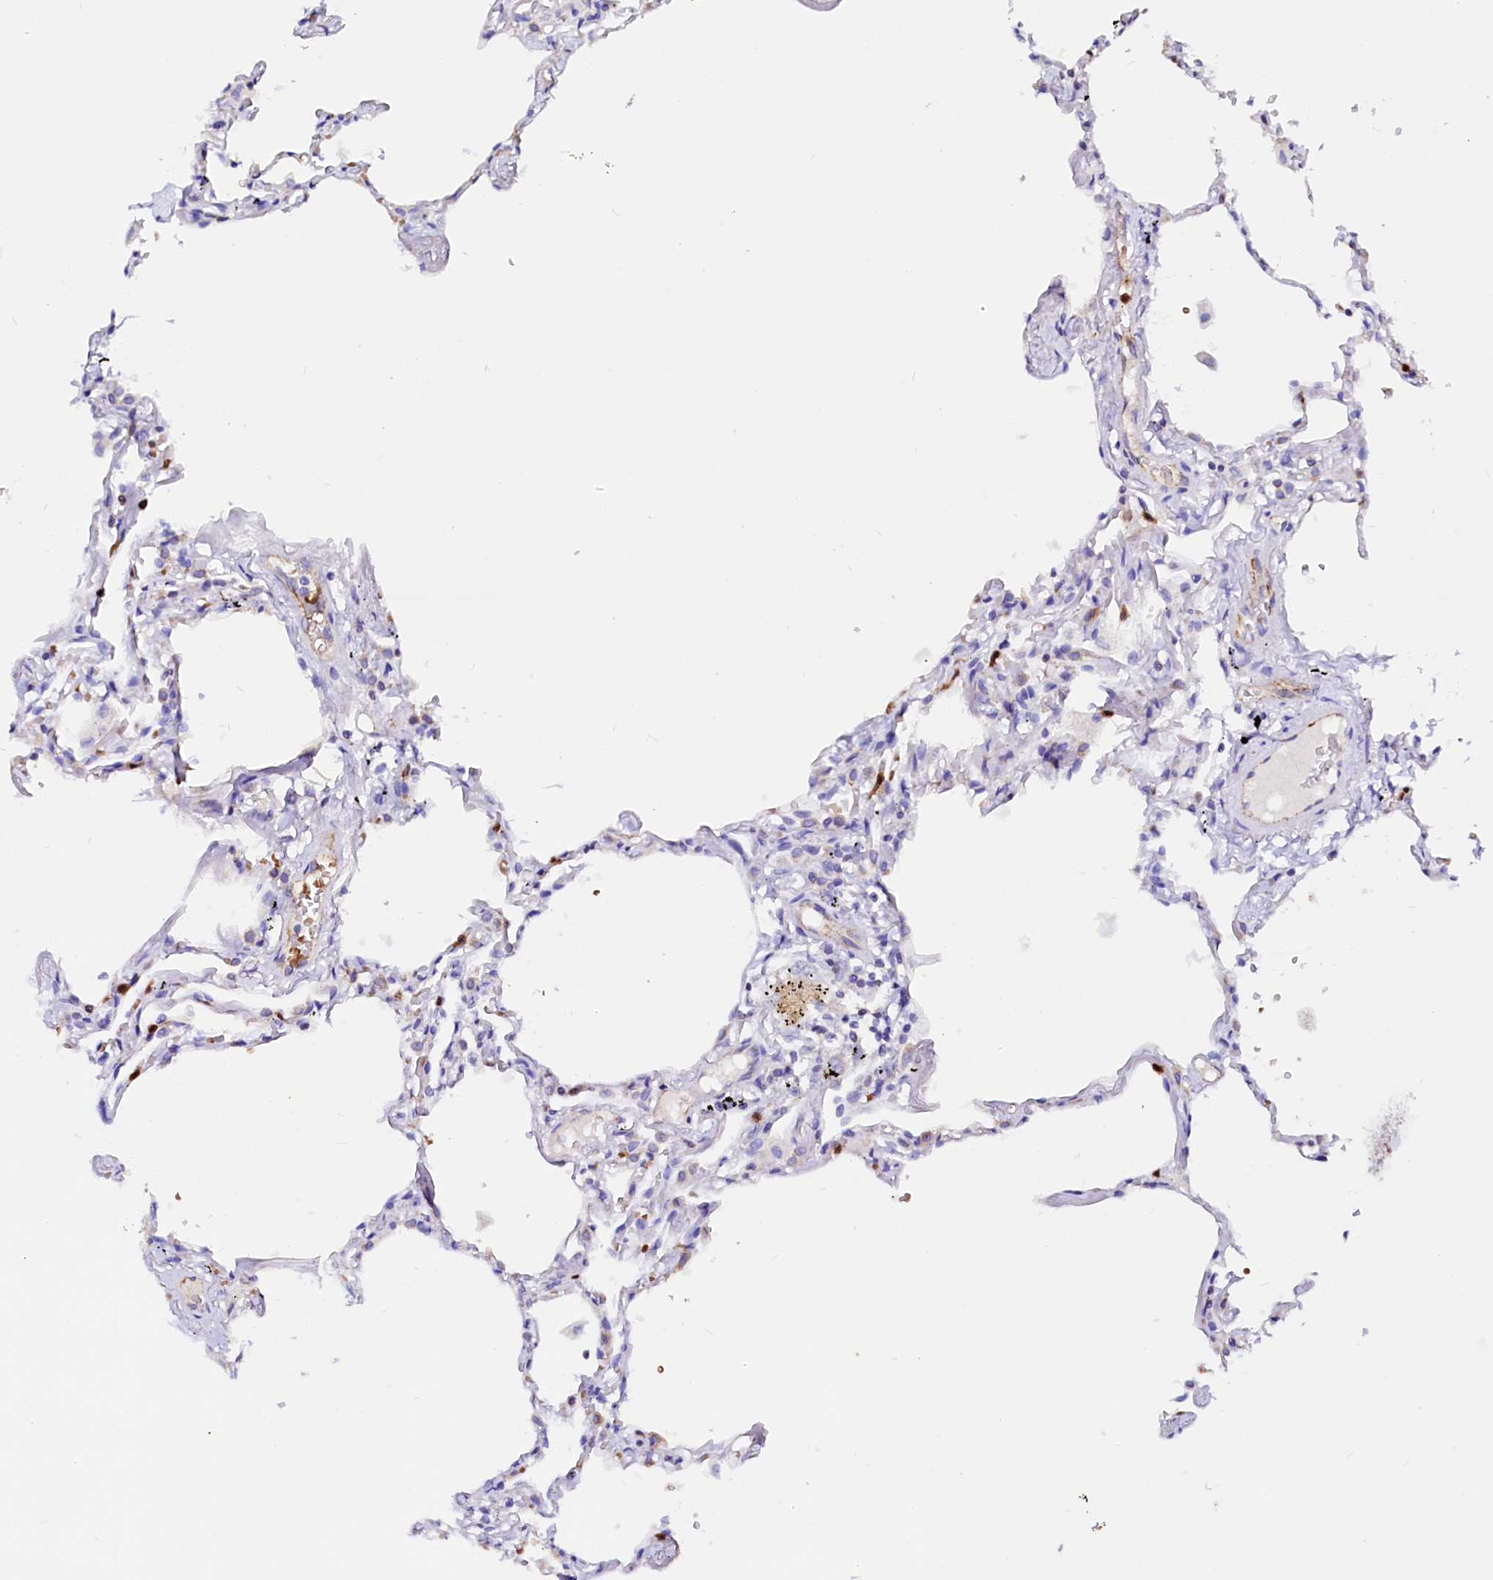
{"staining": {"intensity": "negative", "quantity": "none", "location": "none"}, "tissue": "lung", "cell_type": "Alveolar cells", "image_type": "normal", "snomed": [{"axis": "morphology", "description": "Normal tissue, NOS"}, {"axis": "topography", "description": "Lung"}], "caption": "IHC histopathology image of unremarkable lung: human lung stained with DAB shows no significant protein staining in alveolar cells. (Brightfield microscopy of DAB IHC at high magnification).", "gene": "RAB27A", "patient": {"sex": "female", "age": 67}}